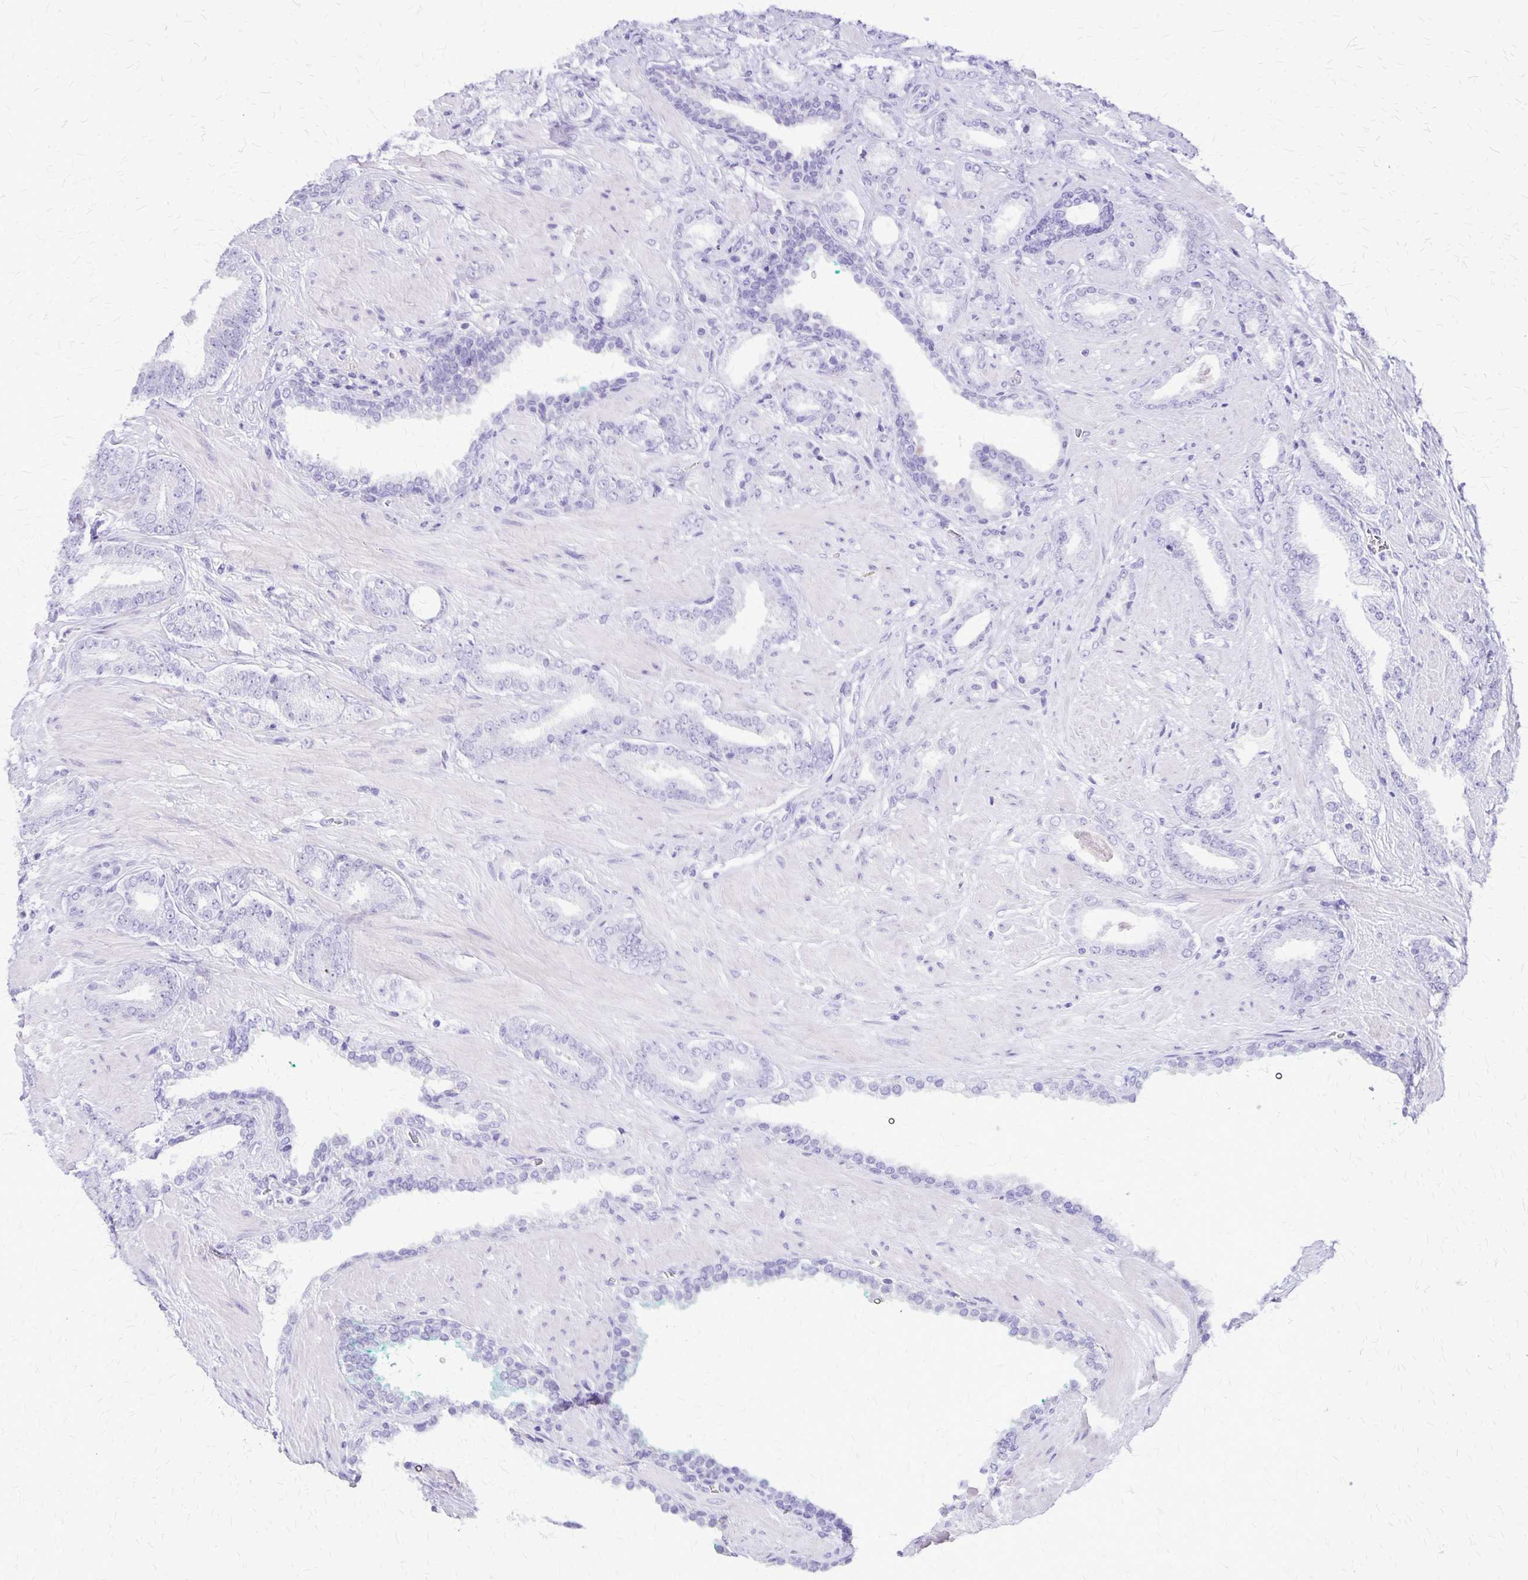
{"staining": {"intensity": "negative", "quantity": "none", "location": "none"}, "tissue": "prostate cancer", "cell_type": "Tumor cells", "image_type": "cancer", "snomed": [{"axis": "morphology", "description": "Adenocarcinoma, High grade"}, {"axis": "topography", "description": "Prostate"}], "caption": "The image shows no significant expression in tumor cells of adenocarcinoma (high-grade) (prostate).", "gene": "SLC13A2", "patient": {"sex": "male", "age": 56}}